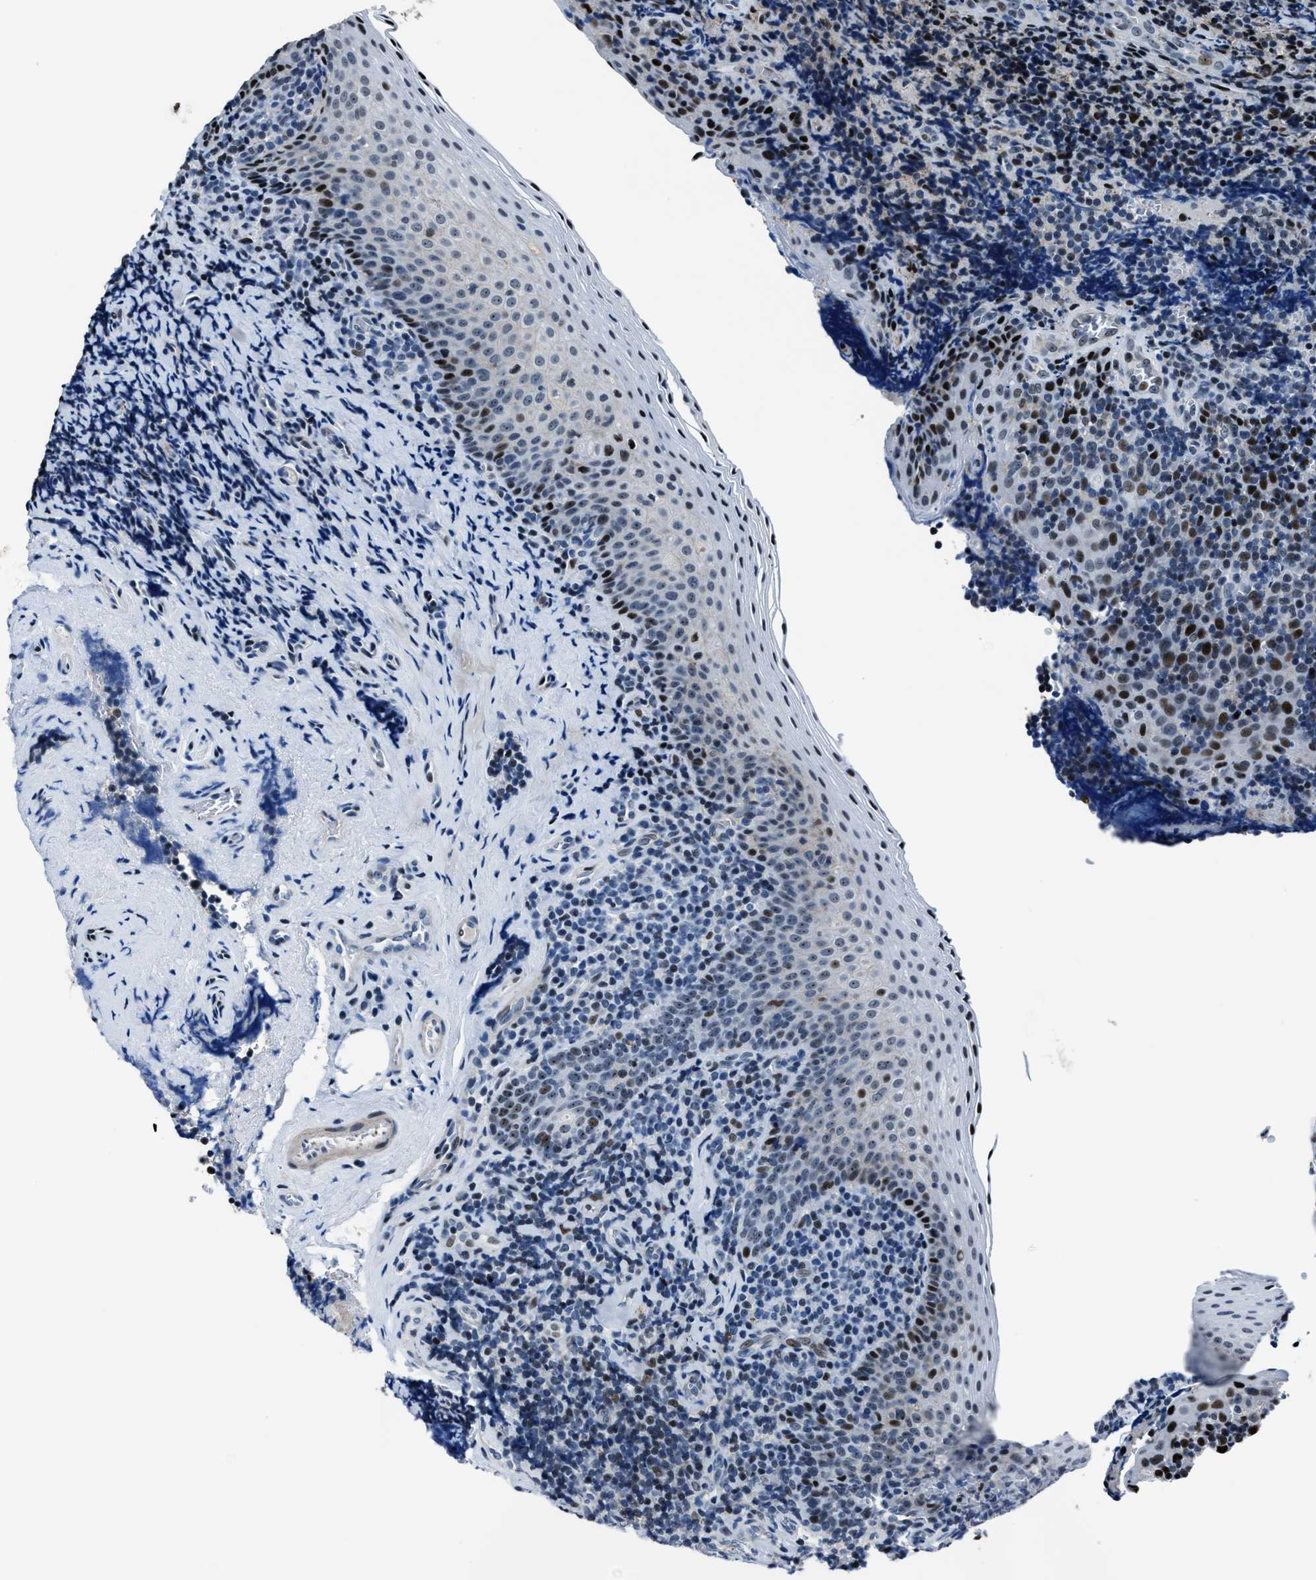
{"staining": {"intensity": "weak", "quantity": "25%-75%", "location": "cytoplasmic/membranous,nuclear"}, "tissue": "tonsil", "cell_type": "Germinal center cells", "image_type": "normal", "snomed": [{"axis": "morphology", "description": "Normal tissue, NOS"}, {"axis": "morphology", "description": "Inflammation, NOS"}, {"axis": "topography", "description": "Tonsil"}], "caption": "Immunohistochemistry micrograph of unremarkable human tonsil stained for a protein (brown), which reveals low levels of weak cytoplasmic/membranous,nuclear expression in about 25%-75% of germinal center cells.", "gene": "PPIE", "patient": {"sex": "female", "age": 31}}